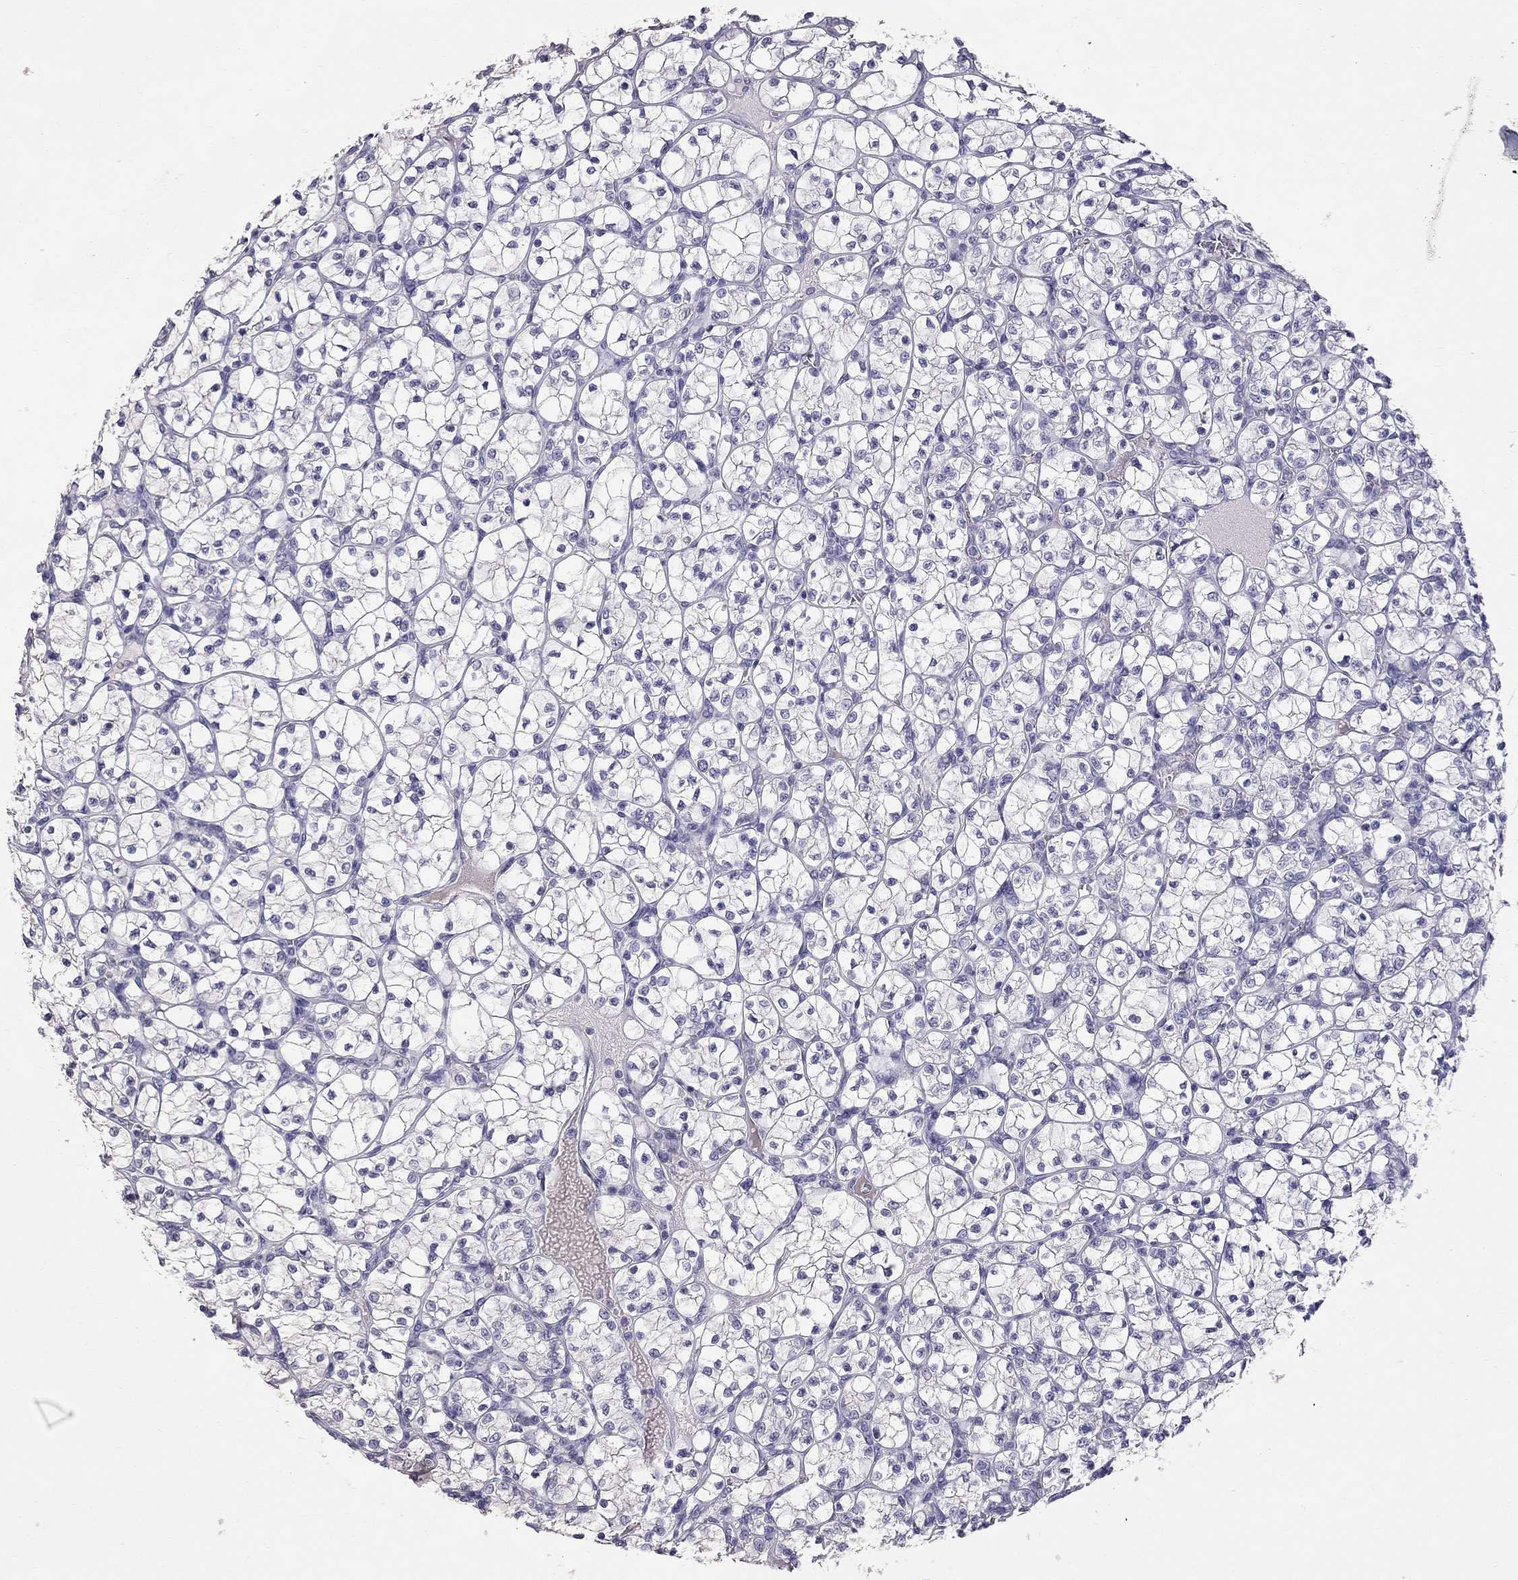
{"staining": {"intensity": "negative", "quantity": "none", "location": "none"}, "tissue": "renal cancer", "cell_type": "Tumor cells", "image_type": "cancer", "snomed": [{"axis": "morphology", "description": "Adenocarcinoma, NOS"}, {"axis": "topography", "description": "Kidney"}], "caption": "Renal cancer was stained to show a protein in brown. There is no significant positivity in tumor cells. (Immunohistochemistry, brightfield microscopy, high magnification).", "gene": "CFAP91", "patient": {"sex": "female", "age": 89}}